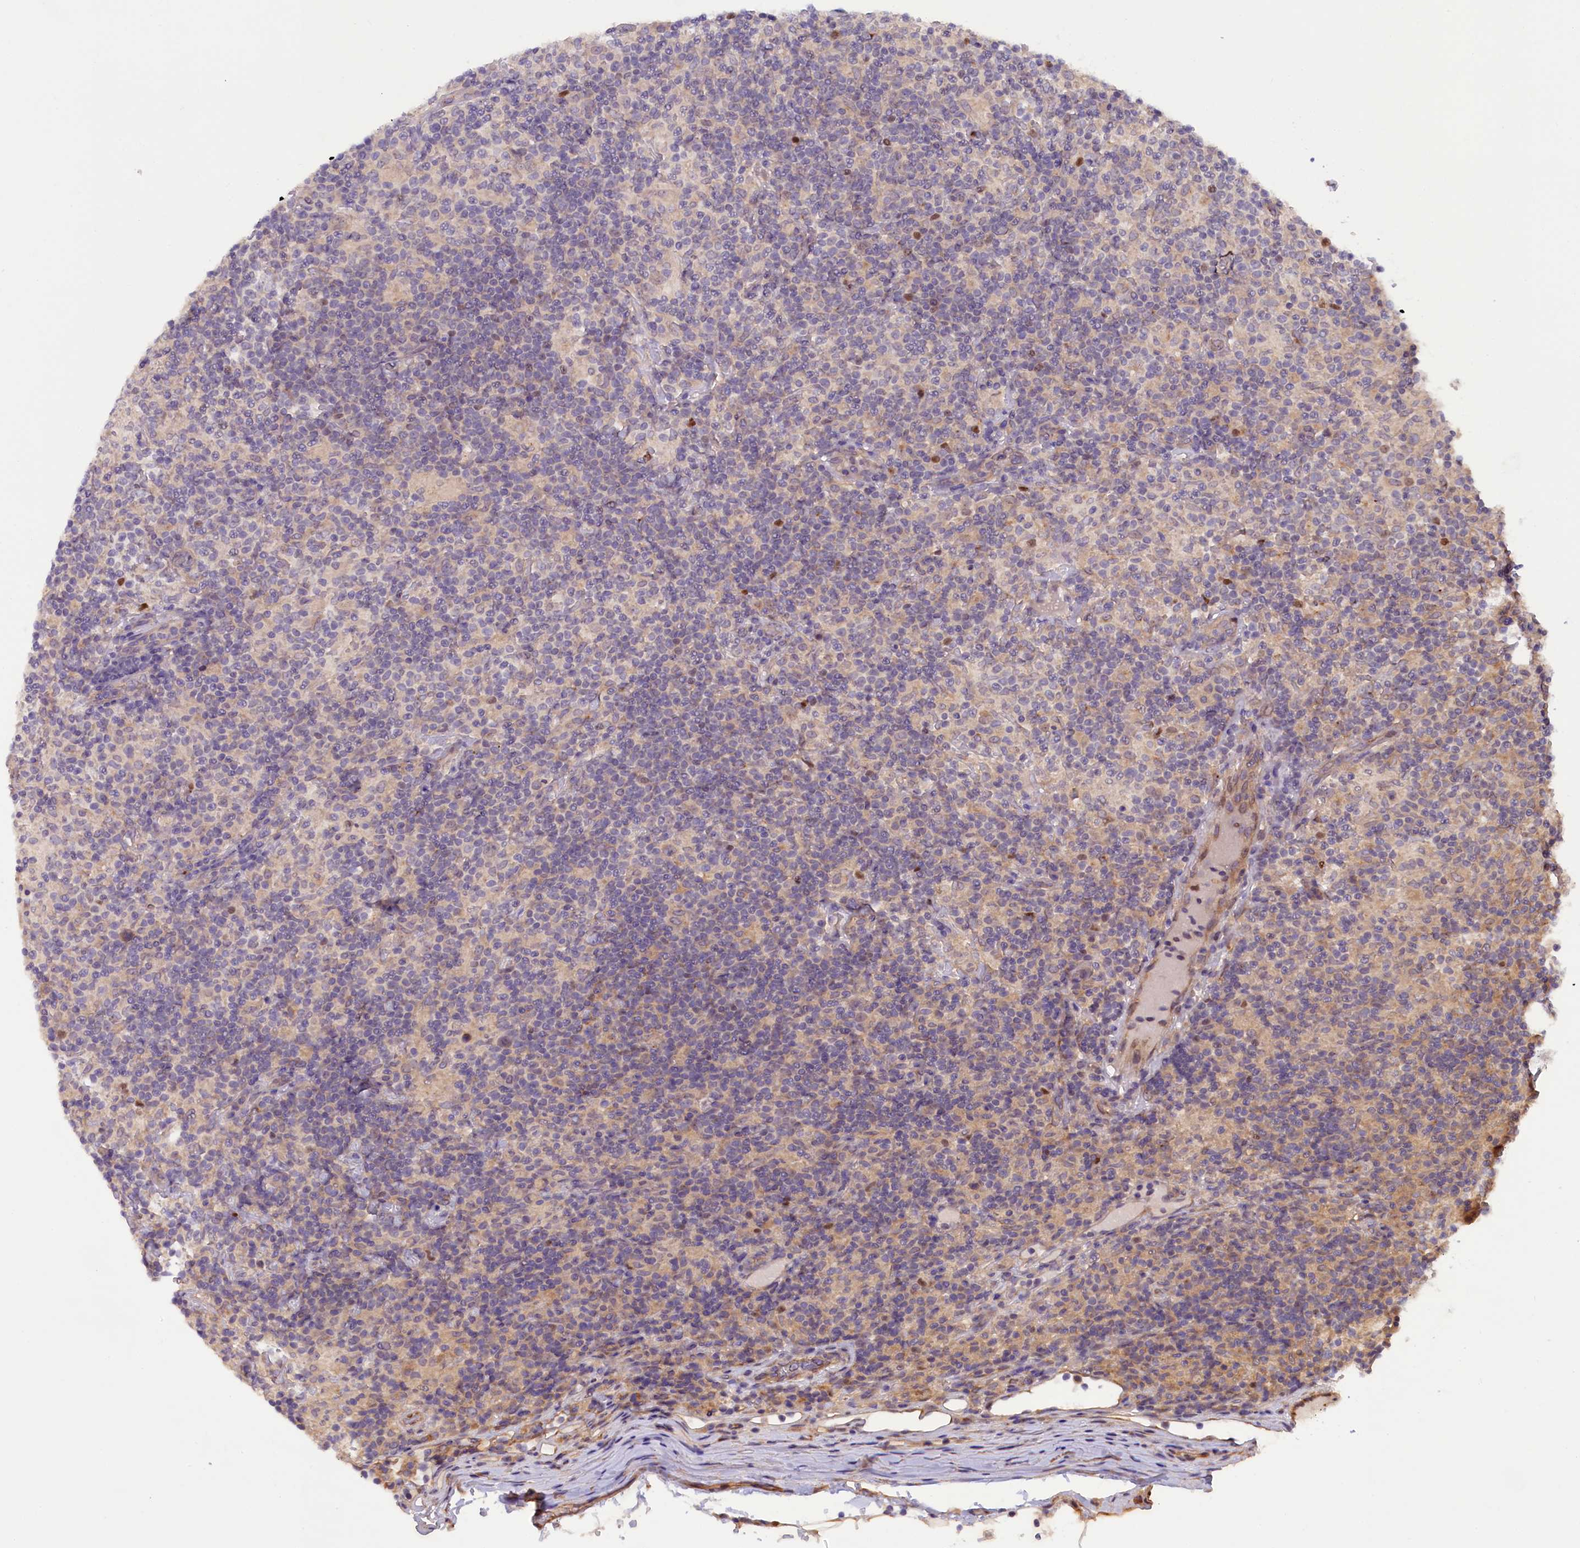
{"staining": {"intensity": "weak", "quantity": "<25%", "location": "cytoplasmic/membranous"}, "tissue": "lymphoma", "cell_type": "Tumor cells", "image_type": "cancer", "snomed": [{"axis": "morphology", "description": "Hodgkin's disease, NOS"}, {"axis": "topography", "description": "Lymph node"}], "caption": "Photomicrograph shows no significant protein positivity in tumor cells of lymphoma. (DAB (3,3'-diaminobenzidine) immunohistochemistry visualized using brightfield microscopy, high magnification).", "gene": "CCDC9B", "patient": {"sex": "male", "age": 70}}